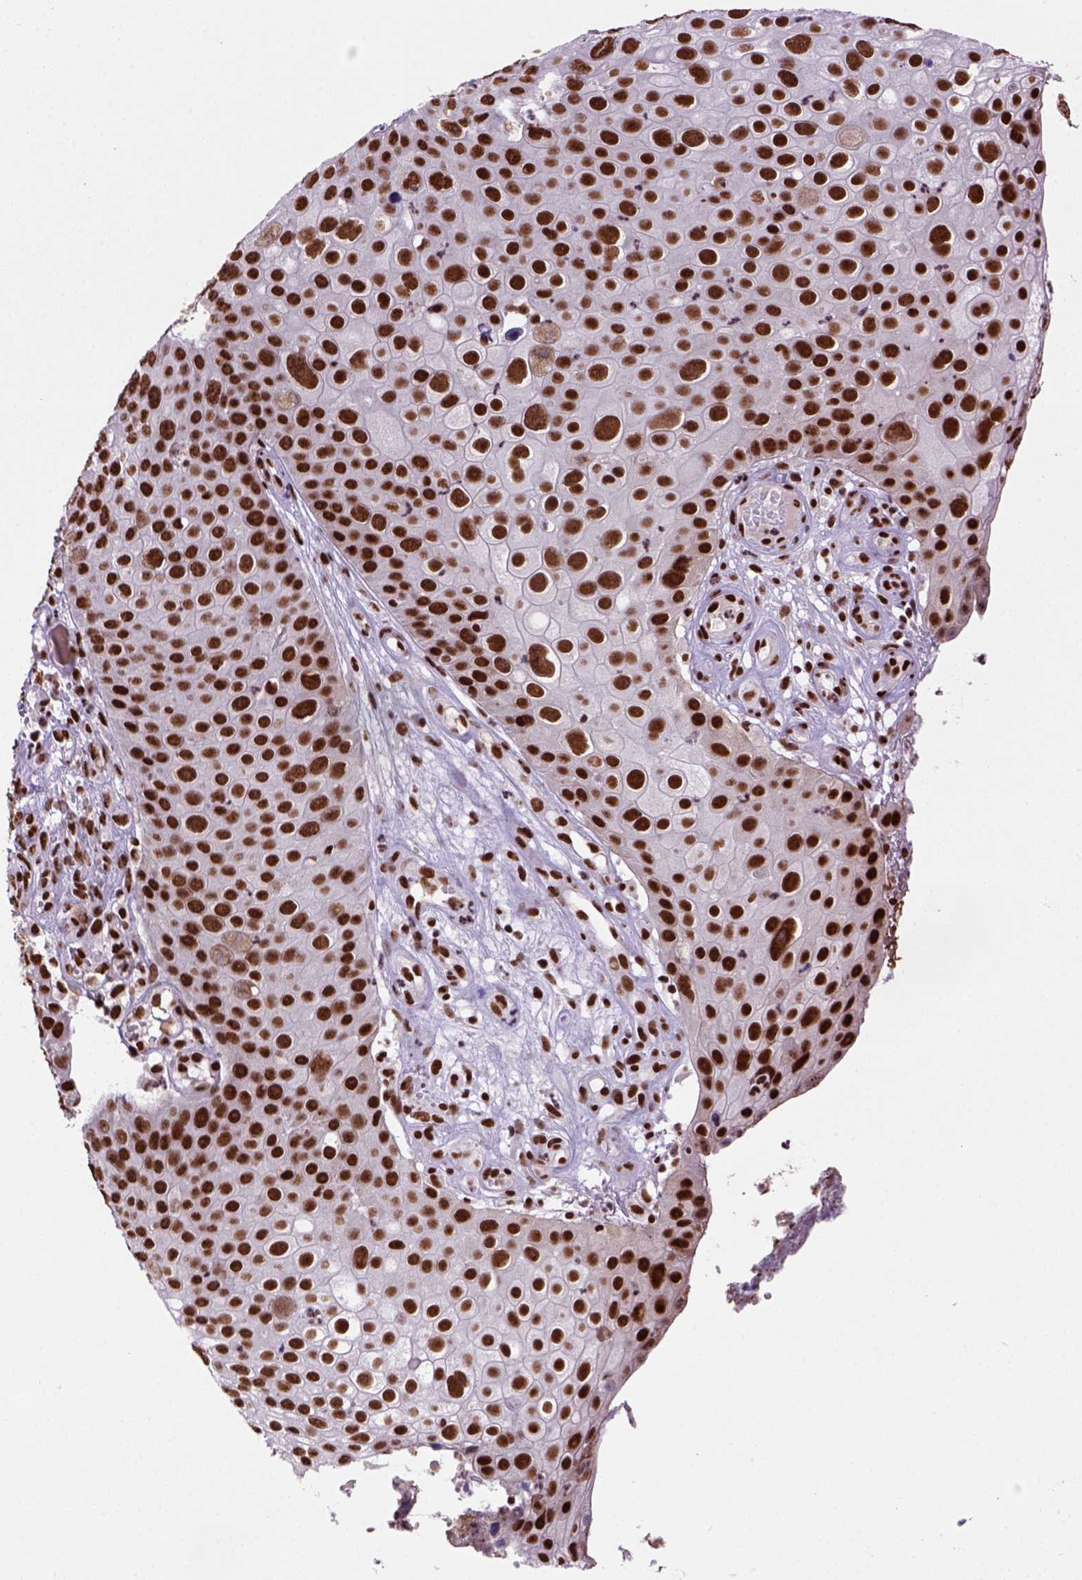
{"staining": {"intensity": "strong", "quantity": ">75%", "location": "nuclear"}, "tissue": "skin cancer", "cell_type": "Tumor cells", "image_type": "cancer", "snomed": [{"axis": "morphology", "description": "Squamous cell carcinoma, NOS"}, {"axis": "topography", "description": "Skin"}], "caption": "Skin cancer (squamous cell carcinoma) stained with DAB (3,3'-diaminobenzidine) IHC shows high levels of strong nuclear positivity in approximately >75% of tumor cells.", "gene": "NSMCE2", "patient": {"sex": "male", "age": 71}}